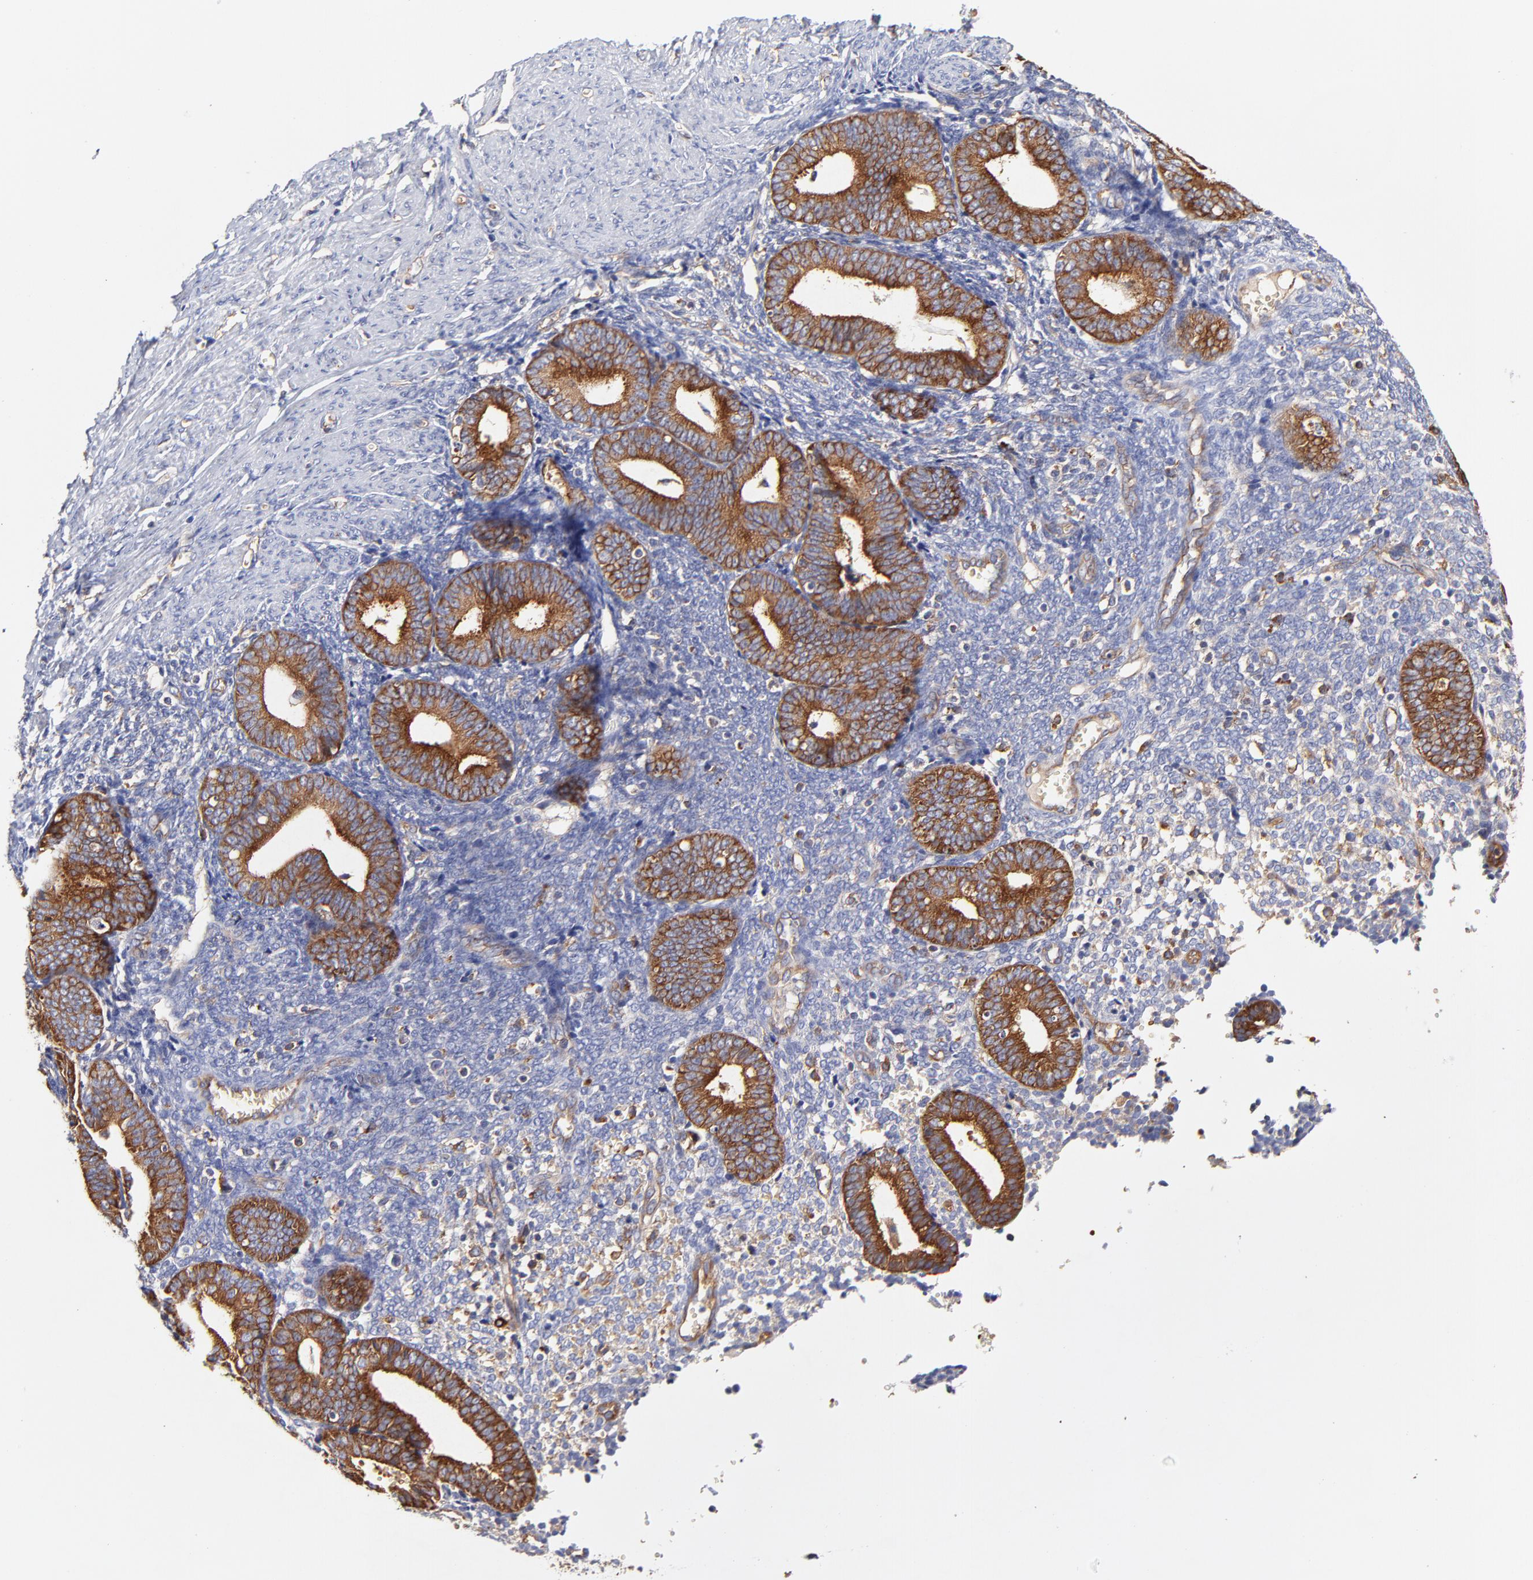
{"staining": {"intensity": "negative", "quantity": "none", "location": "none"}, "tissue": "endometrium", "cell_type": "Cells in endometrial stroma", "image_type": "normal", "snomed": [{"axis": "morphology", "description": "Normal tissue, NOS"}, {"axis": "topography", "description": "Endometrium"}], "caption": "This is an immunohistochemistry image of normal human endometrium. There is no staining in cells in endometrial stroma.", "gene": "CD2AP", "patient": {"sex": "female", "age": 61}}